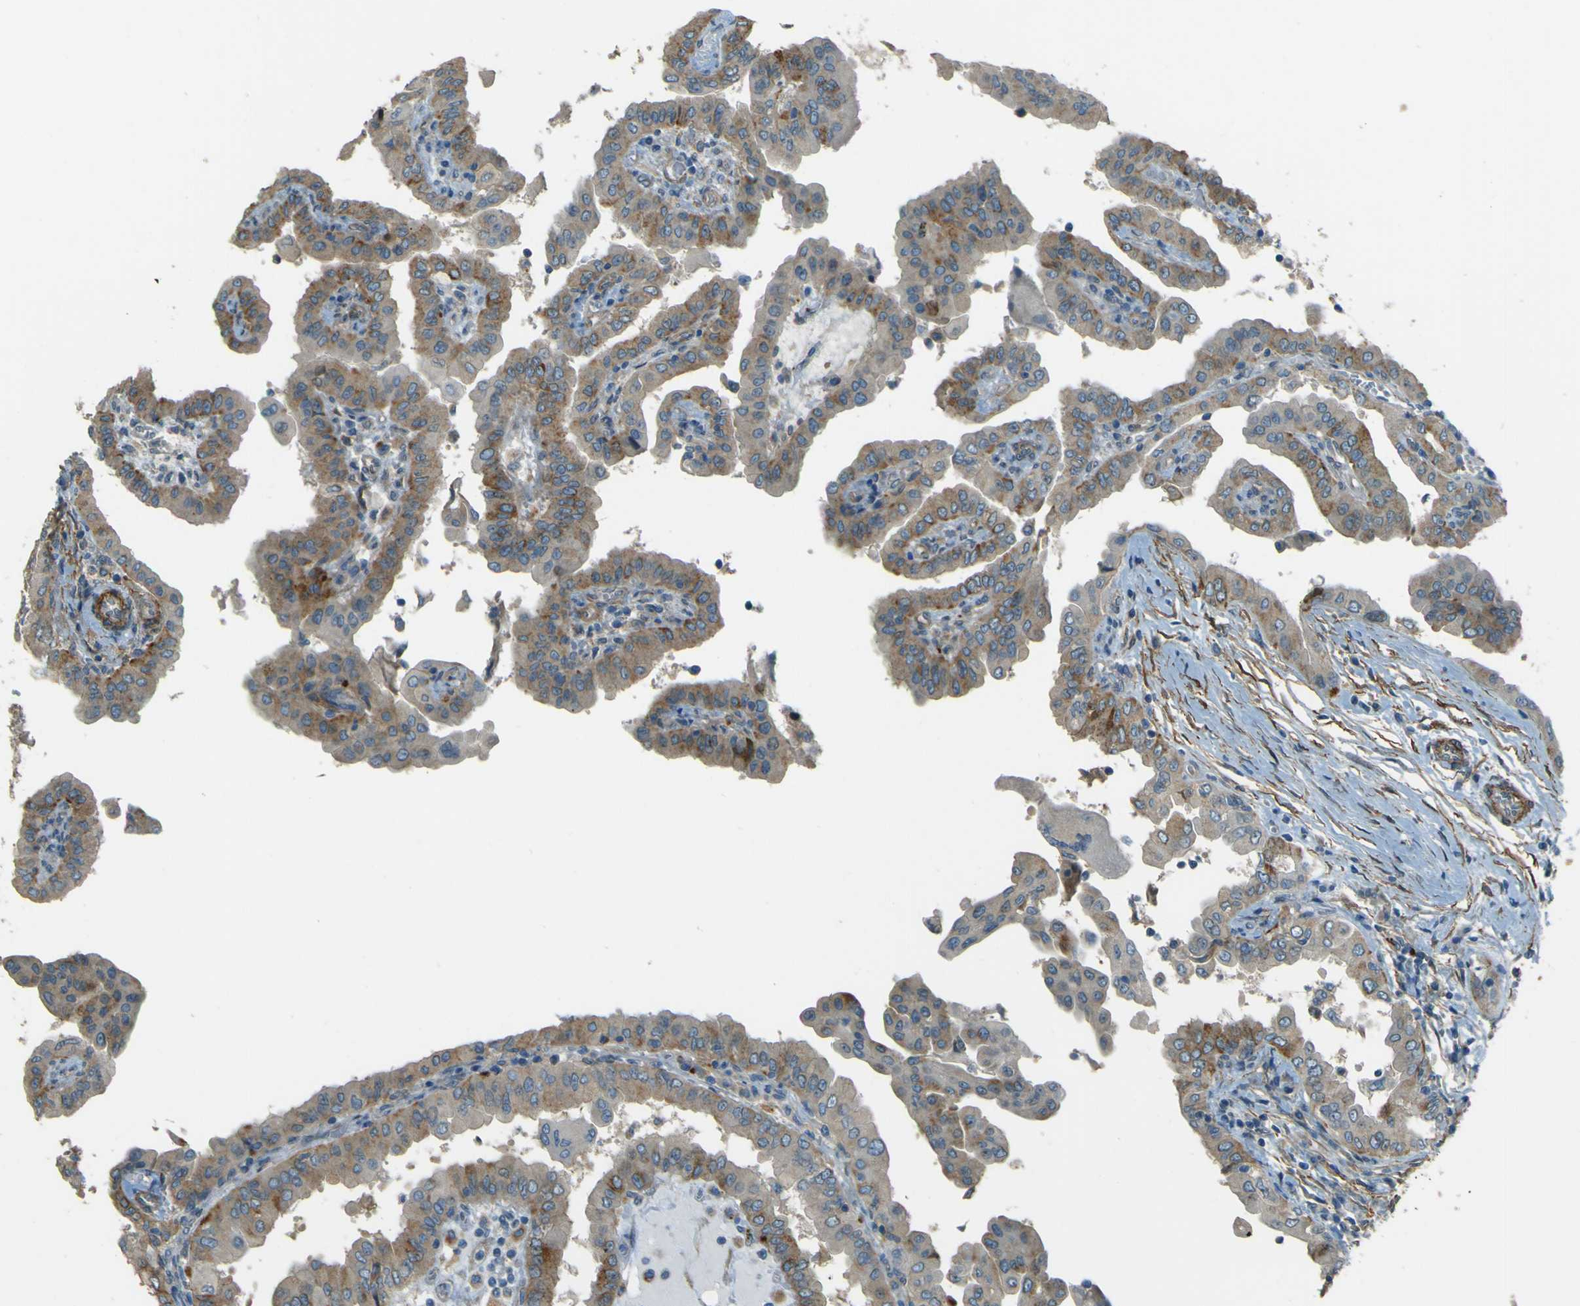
{"staining": {"intensity": "moderate", "quantity": "25%-75%", "location": "cytoplasmic/membranous"}, "tissue": "thyroid cancer", "cell_type": "Tumor cells", "image_type": "cancer", "snomed": [{"axis": "morphology", "description": "Papillary adenocarcinoma, NOS"}, {"axis": "topography", "description": "Thyroid gland"}], "caption": "Protein staining exhibits moderate cytoplasmic/membranous positivity in approximately 25%-75% of tumor cells in thyroid cancer (papillary adenocarcinoma). (Brightfield microscopy of DAB IHC at high magnification).", "gene": "NEXN", "patient": {"sex": "male", "age": 33}}